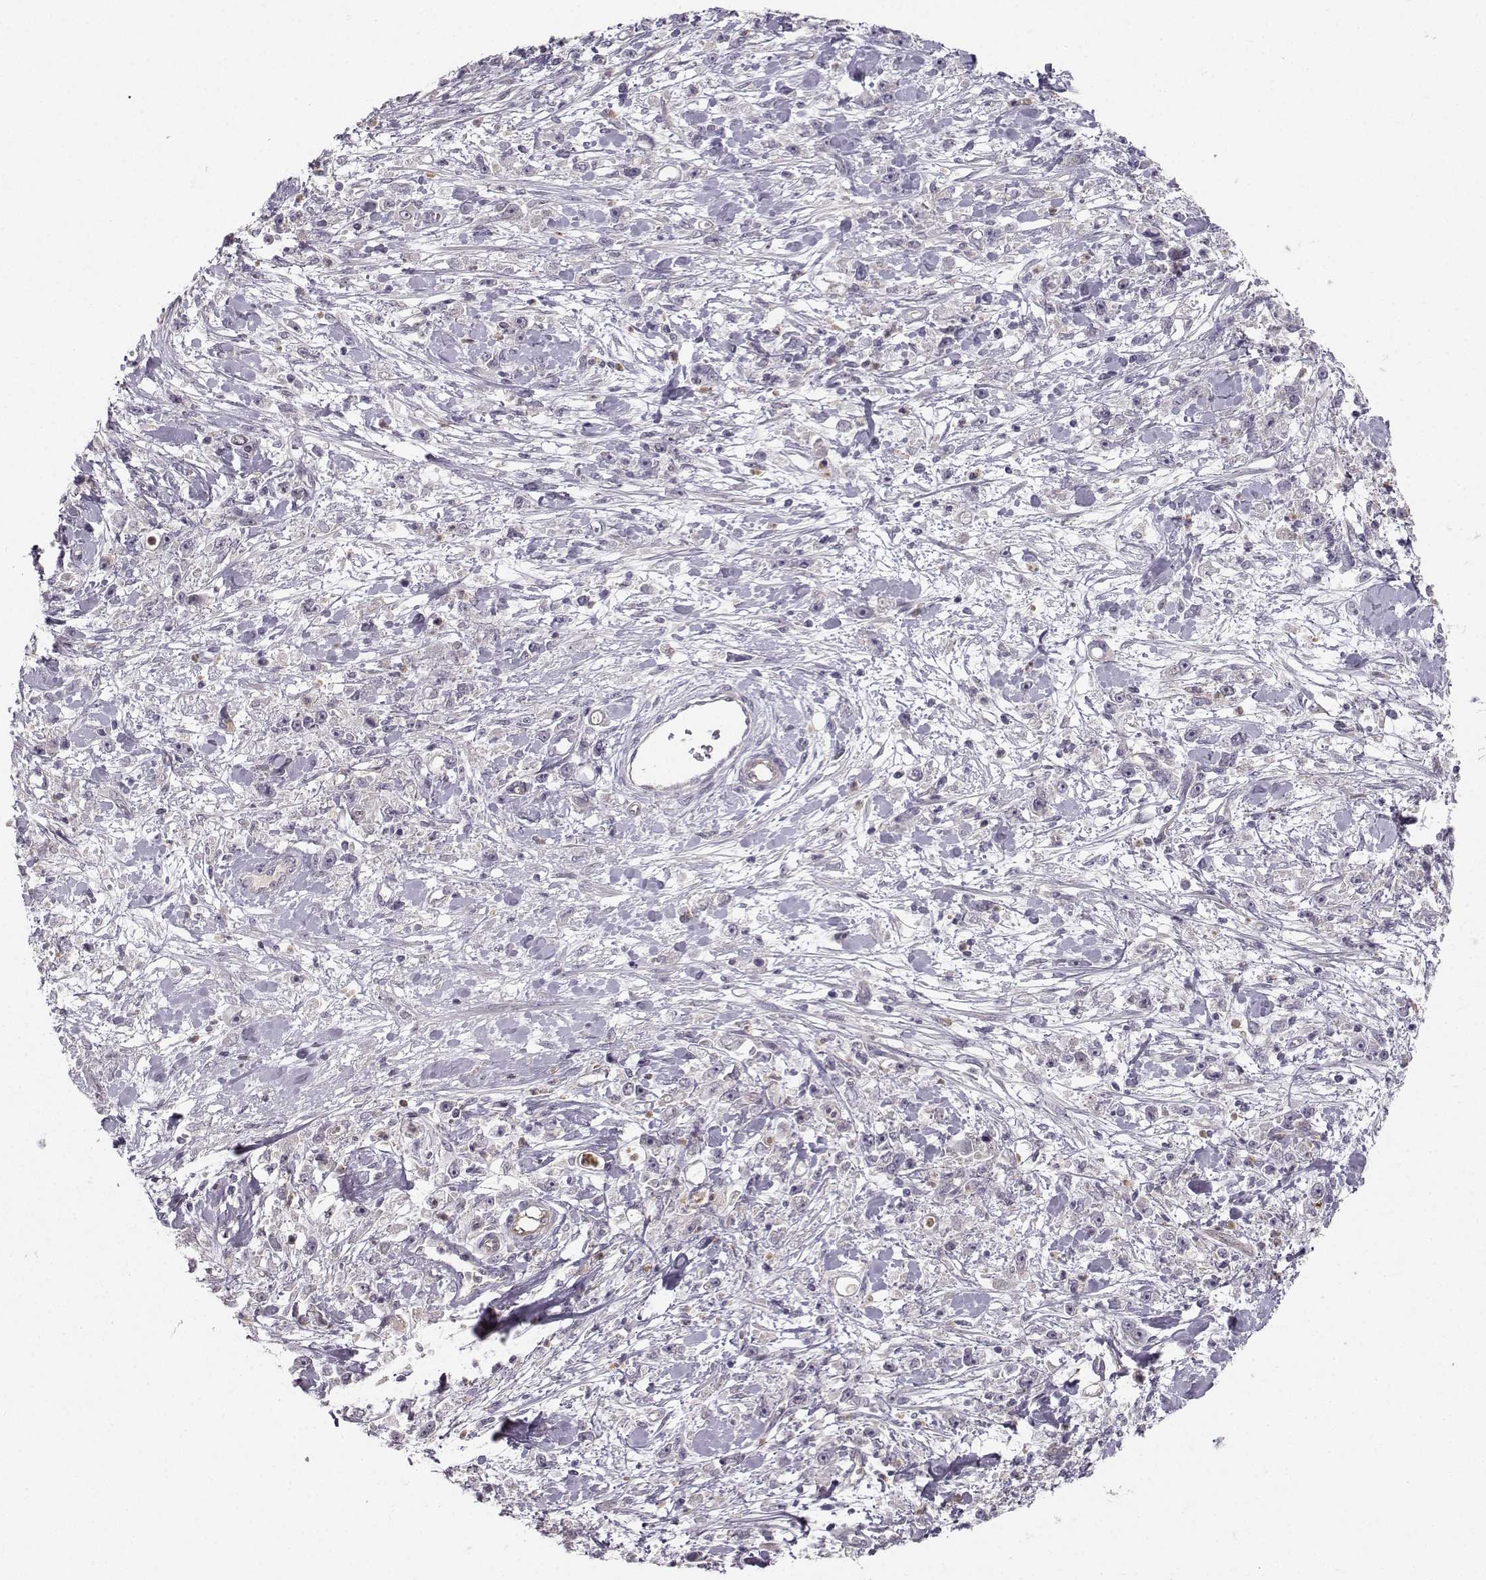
{"staining": {"intensity": "negative", "quantity": "none", "location": "none"}, "tissue": "stomach cancer", "cell_type": "Tumor cells", "image_type": "cancer", "snomed": [{"axis": "morphology", "description": "Adenocarcinoma, NOS"}, {"axis": "topography", "description": "Stomach"}], "caption": "A high-resolution photomicrograph shows IHC staining of stomach cancer (adenocarcinoma), which shows no significant staining in tumor cells. (Brightfield microscopy of DAB (3,3'-diaminobenzidine) immunohistochemistry (IHC) at high magnification).", "gene": "OPRD1", "patient": {"sex": "female", "age": 59}}